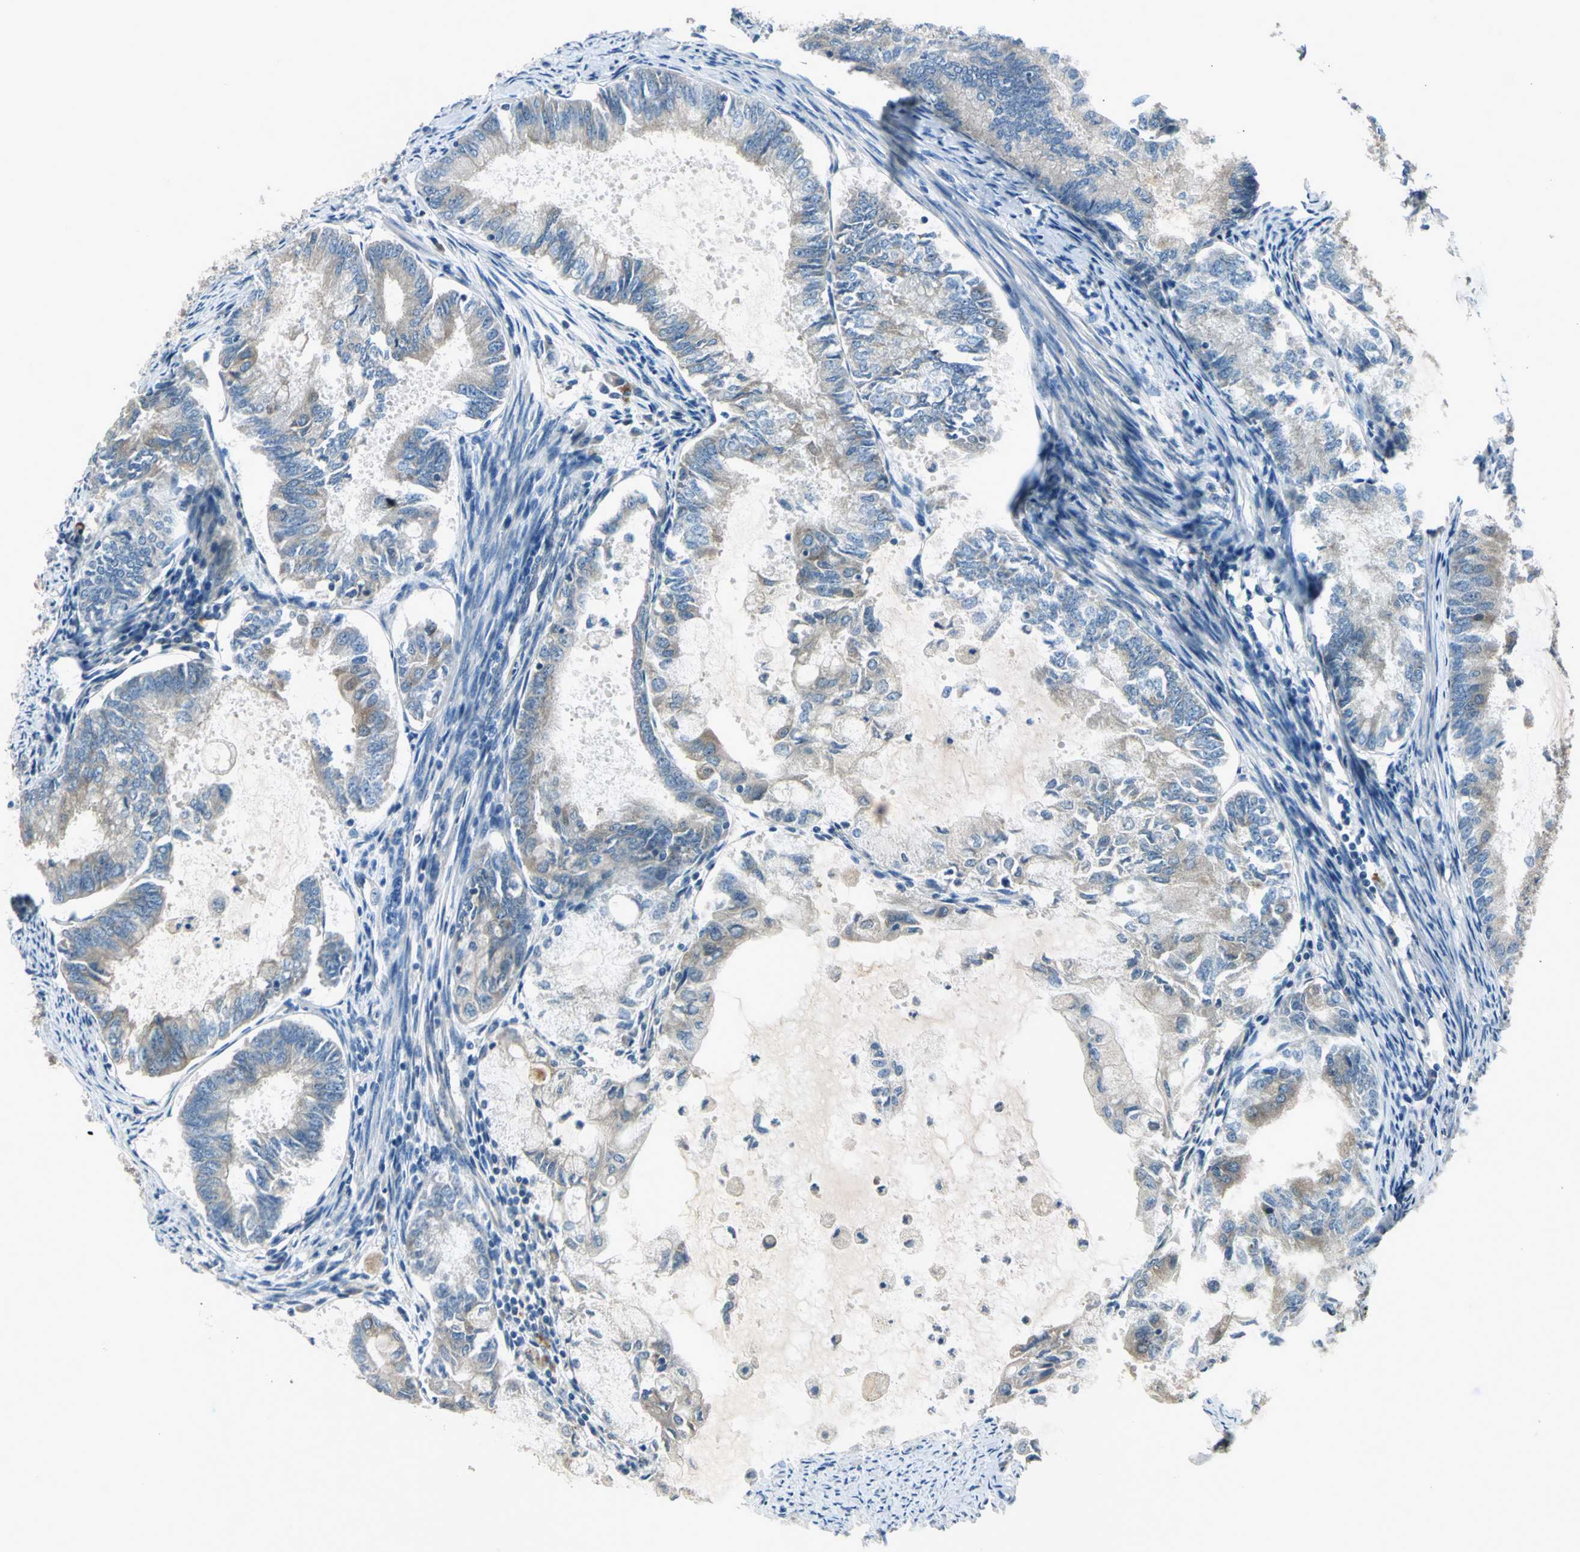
{"staining": {"intensity": "weak", "quantity": ">75%", "location": "cytoplasmic/membranous"}, "tissue": "endometrial cancer", "cell_type": "Tumor cells", "image_type": "cancer", "snomed": [{"axis": "morphology", "description": "Adenocarcinoma, NOS"}, {"axis": "topography", "description": "Endometrium"}], "caption": "Immunohistochemical staining of human endometrial cancer shows low levels of weak cytoplasmic/membranous expression in approximately >75% of tumor cells.", "gene": "PRKAA1", "patient": {"sex": "female", "age": 86}}